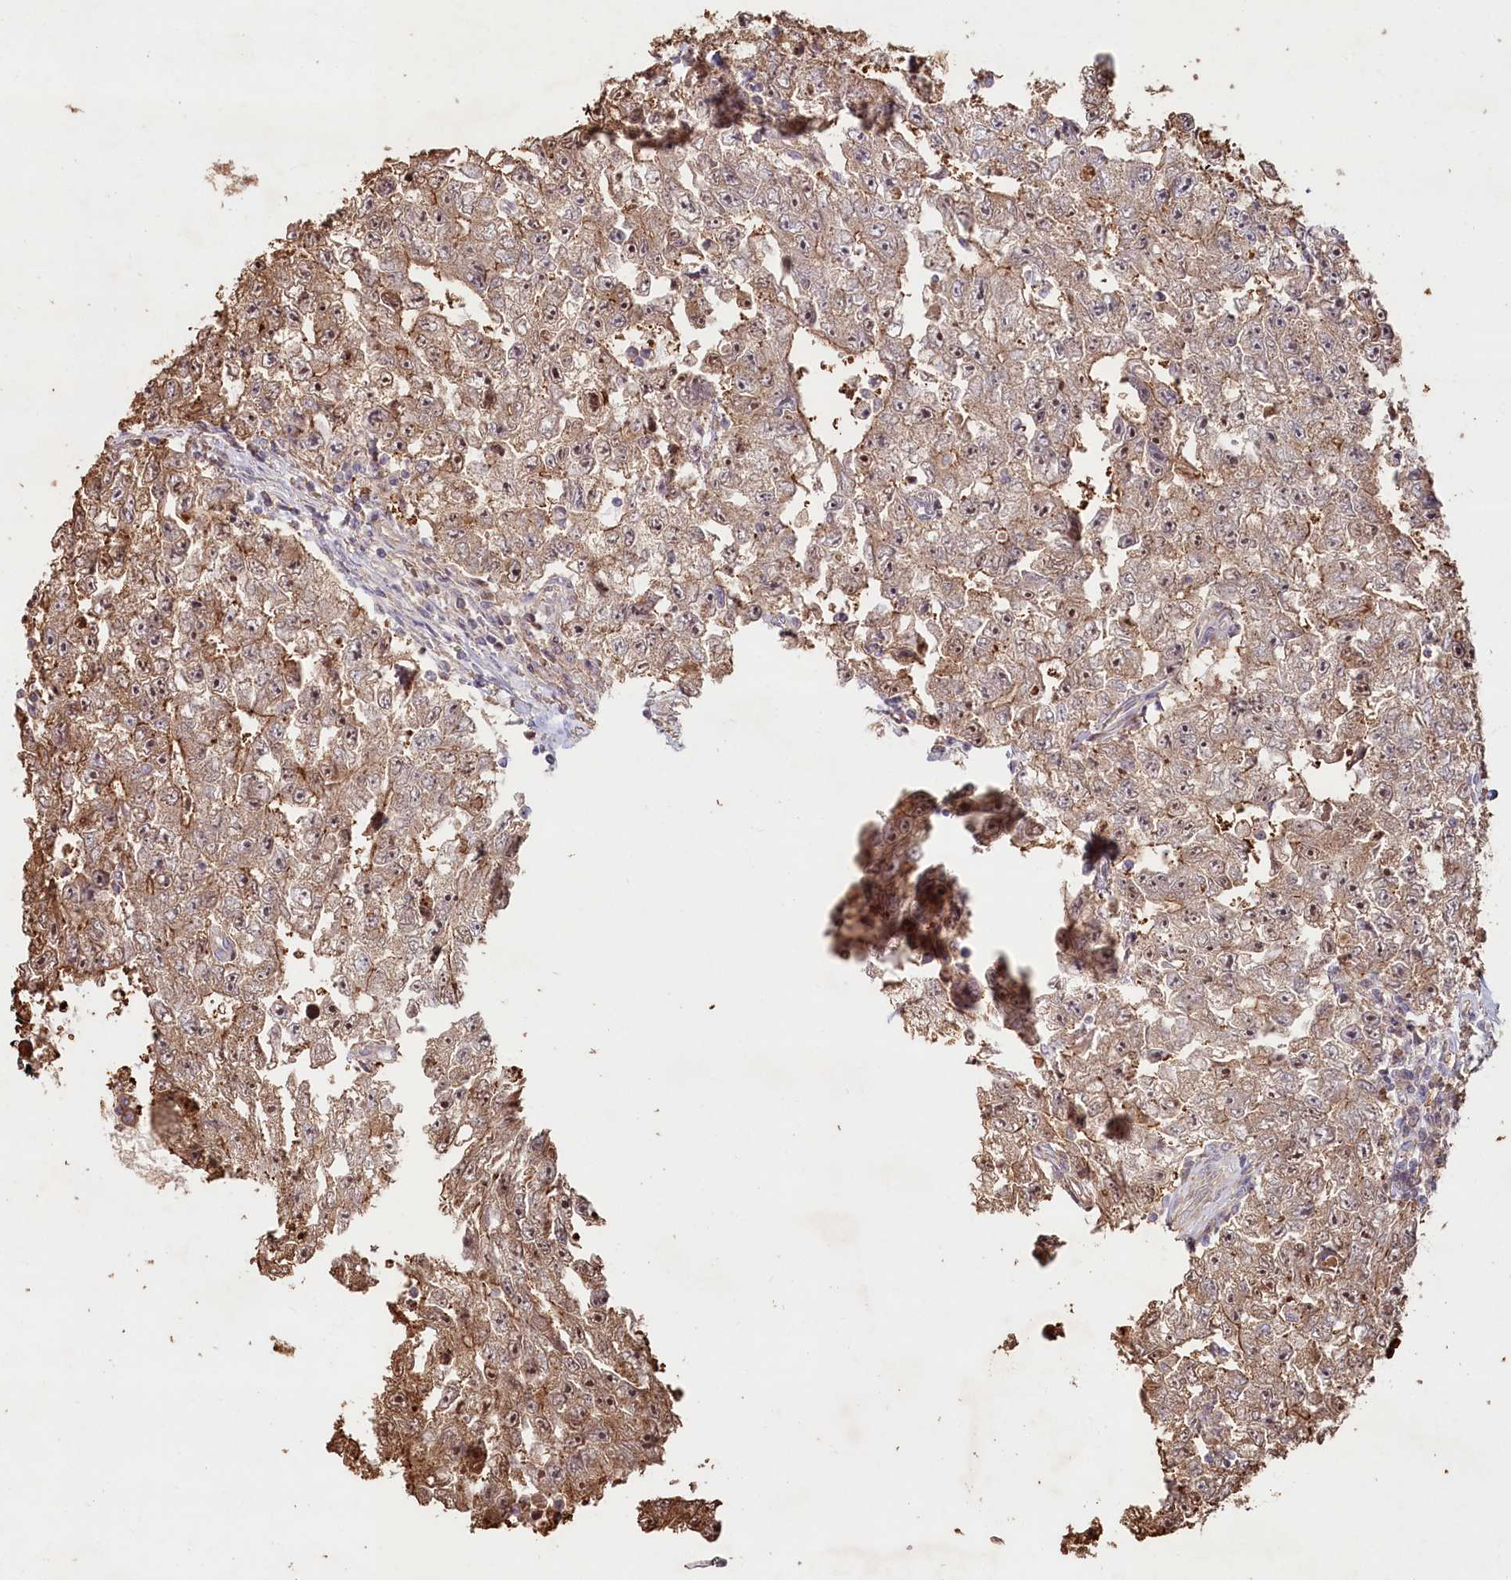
{"staining": {"intensity": "moderate", "quantity": ">75%", "location": "cytoplasmic/membranous"}, "tissue": "testis cancer", "cell_type": "Tumor cells", "image_type": "cancer", "snomed": [{"axis": "morphology", "description": "Carcinoma, Embryonal, NOS"}, {"axis": "topography", "description": "Testis"}], "caption": "There is medium levels of moderate cytoplasmic/membranous expression in tumor cells of embryonal carcinoma (testis), as demonstrated by immunohistochemical staining (brown color).", "gene": "HAL", "patient": {"sex": "male", "age": 17}}